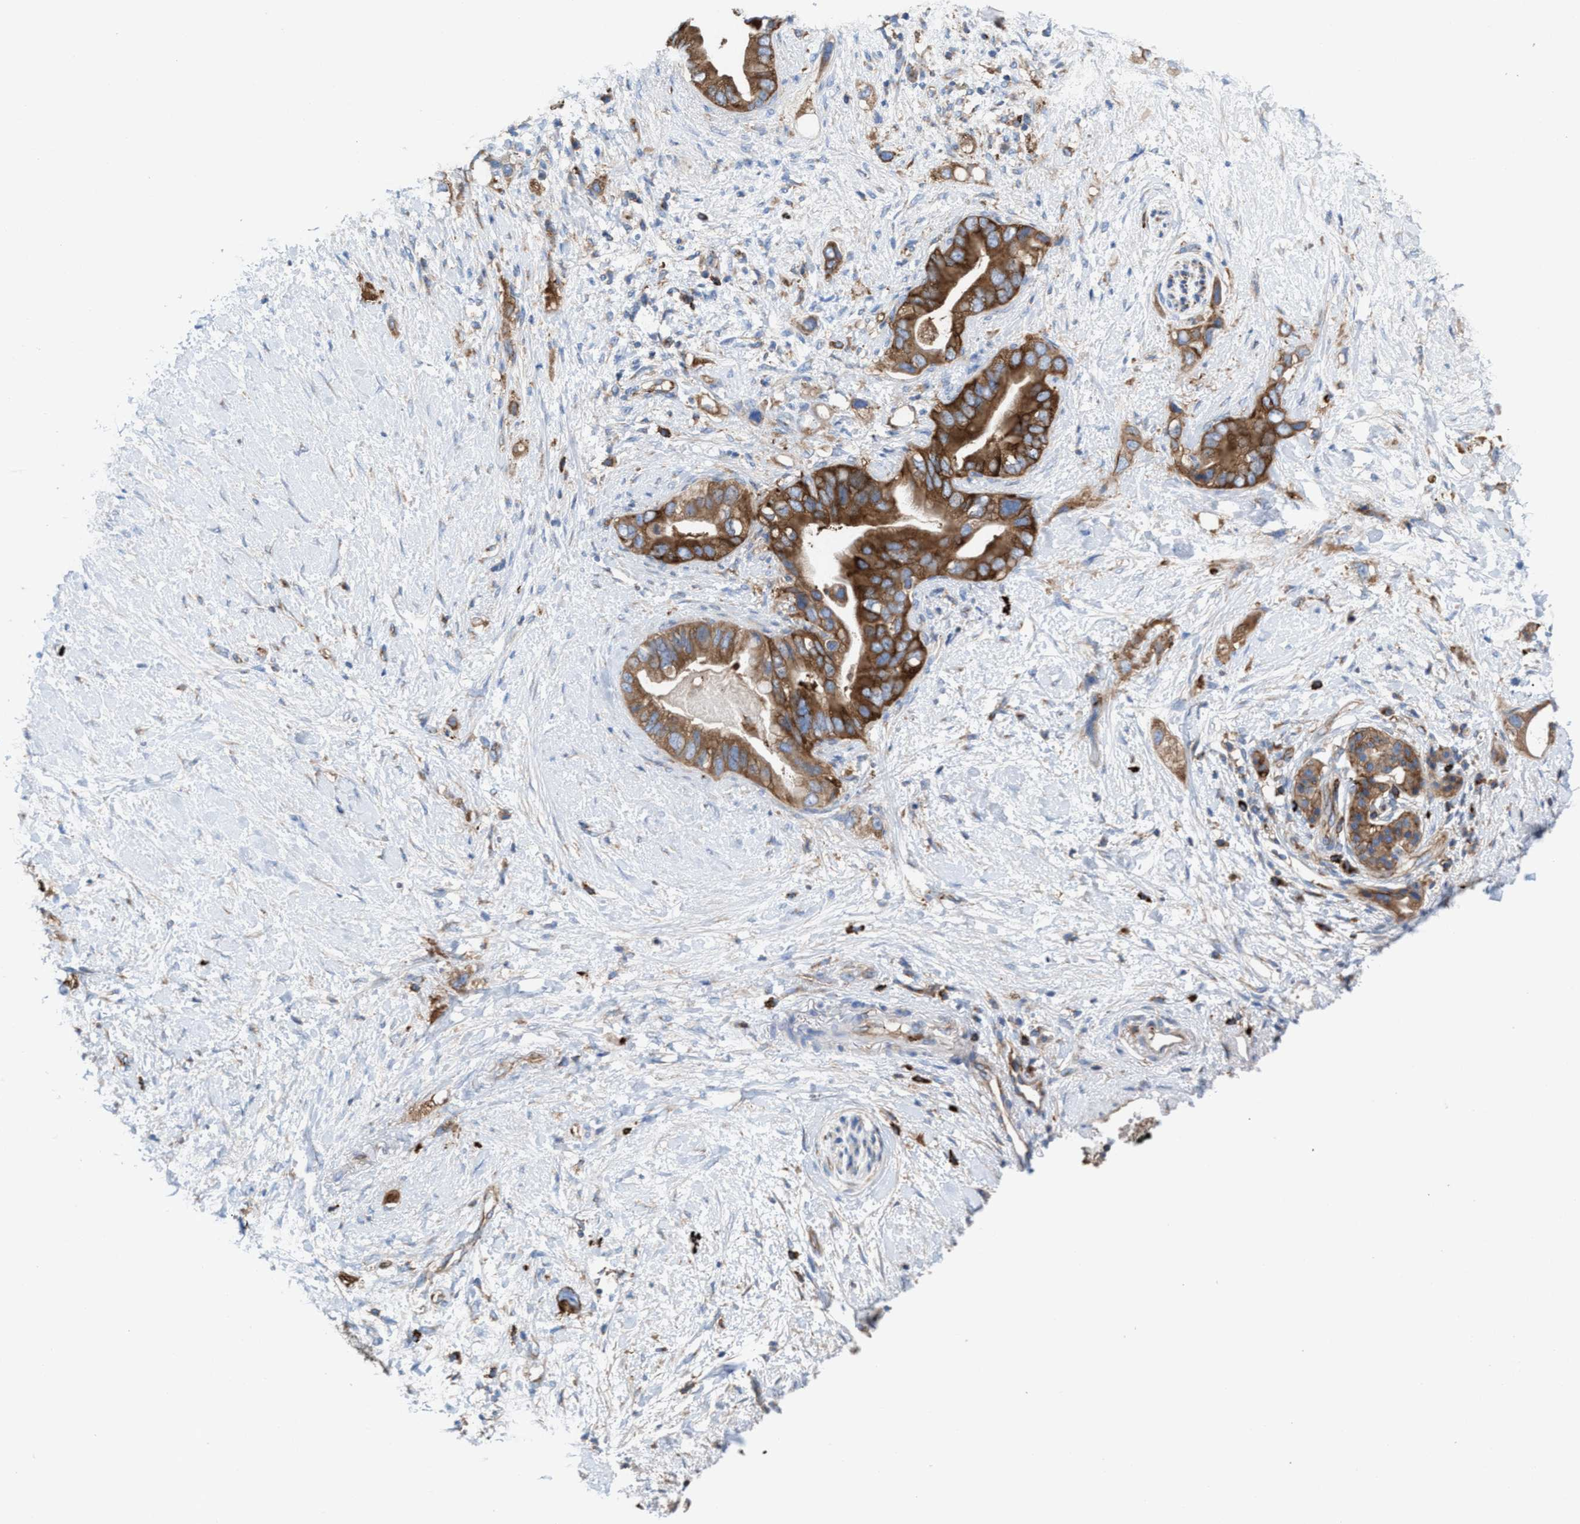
{"staining": {"intensity": "strong", "quantity": ">75%", "location": "cytoplasmic/membranous"}, "tissue": "pancreatic cancer", "cell_type": "Tumor cells", "image_type": "cancer", "snomed": [{"axis": "morphology", "description": "Adenocarcinoma, NOS"}, {"axis": "topography", "description": "Pancreas"}], "caption": "Immunohistochemical staining of human pancreatic cancer reveals high levels of strong cytoplasmic/membranous positivity in approximately >75% of tumor cells.", "gene": "NYAP1", "patient": {"sex": "female", "age": 56}}